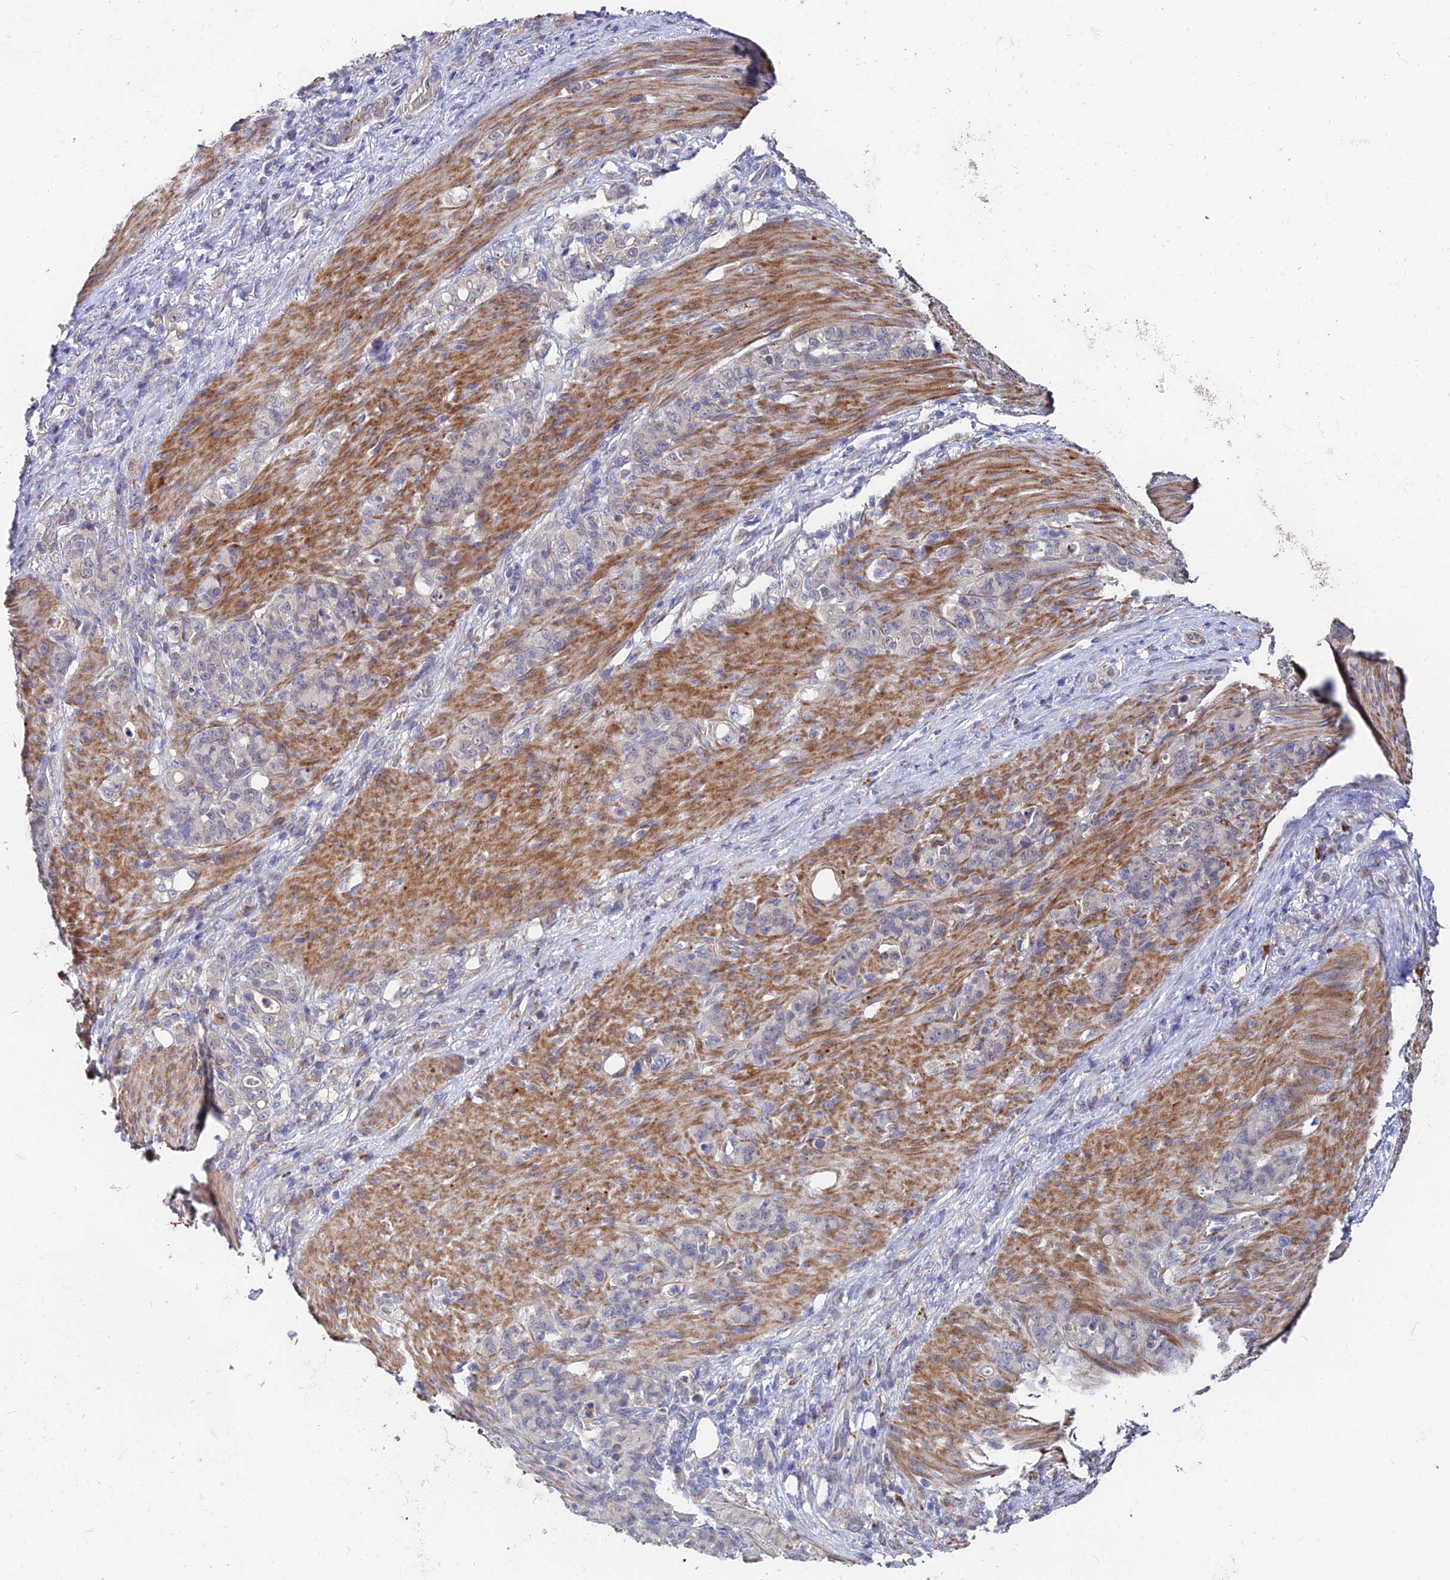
{"staining": {"intensity": "negative", "quantity": "none", "location": "none"}, "tissue": "stomach cancer", "cell_type": "Tumor cells", "image_type": "cancer", "snomed": [{"axis": "morphology", "description": "Adenocarcinoma, NOS"}, {"axis": "topography", "description": "Stomach"}], "caption": "Protein analysis of stomach cancer (adenocarcinoma) shows no significant positivity in tumor cells.", "gene": "ACTR5", "patient": {"sex": "female", "age": 79}}